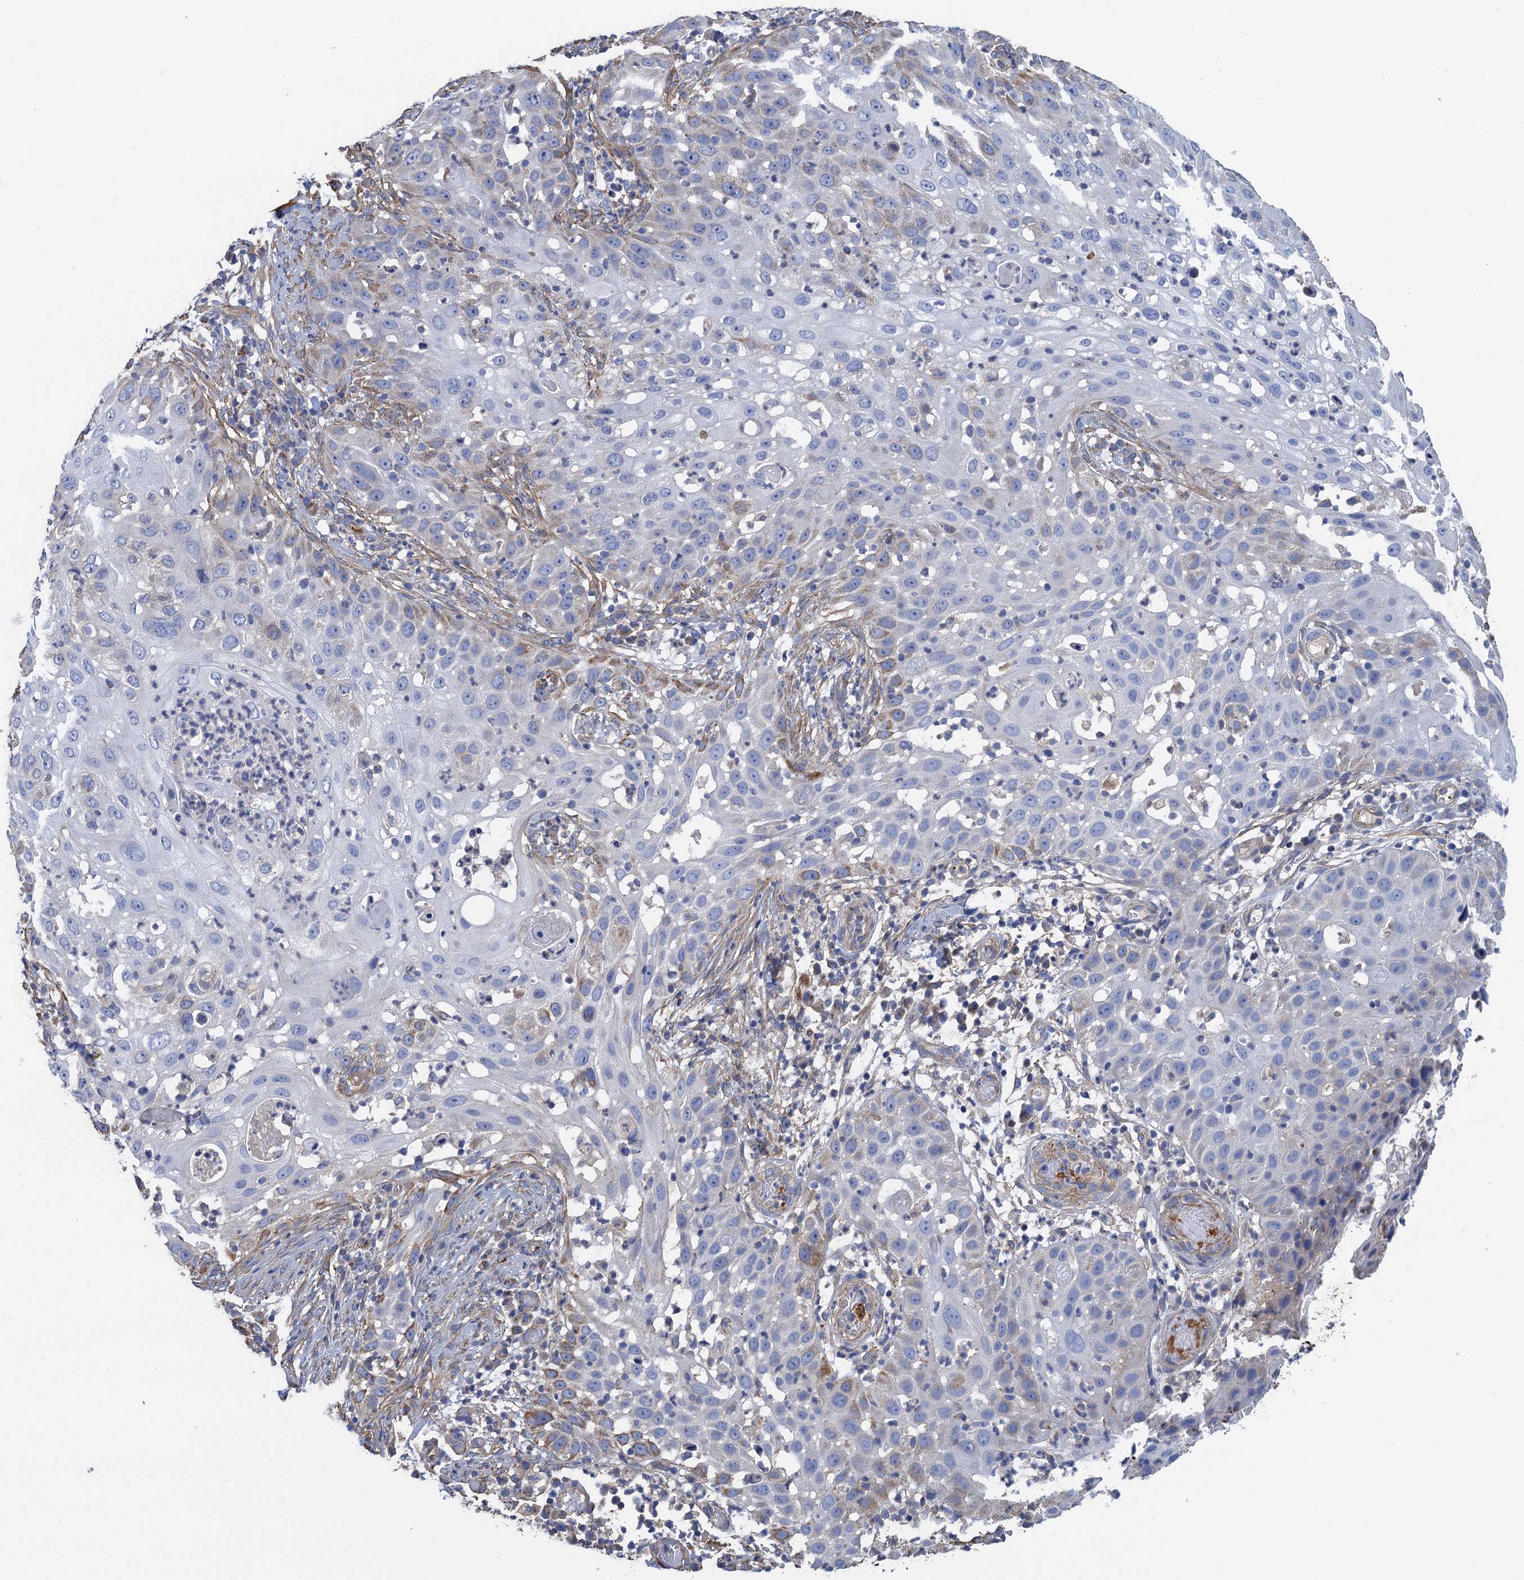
{"staining": {"intensity": "moderate", "quantity": "<25%", "location": "cytoplasmic/membranous"}, "tissue": "skin cancer", "cell_type": "Tumor cells", "image_type": "cancer", "snomed": [{"axis": "morphology", "description": "Squamous cell carcinoma, NOS"}, {"axis": "topography", "description": "Skin"}], "caption": "Brown immunohistochemical staining in human squamous cell carcinoma (skin) exhibits moderate cytoplasmic/membranous staining in about <25% of tumor cells.", "gene": "GCSH", "patient": {"sex": "female", "age": 44}}